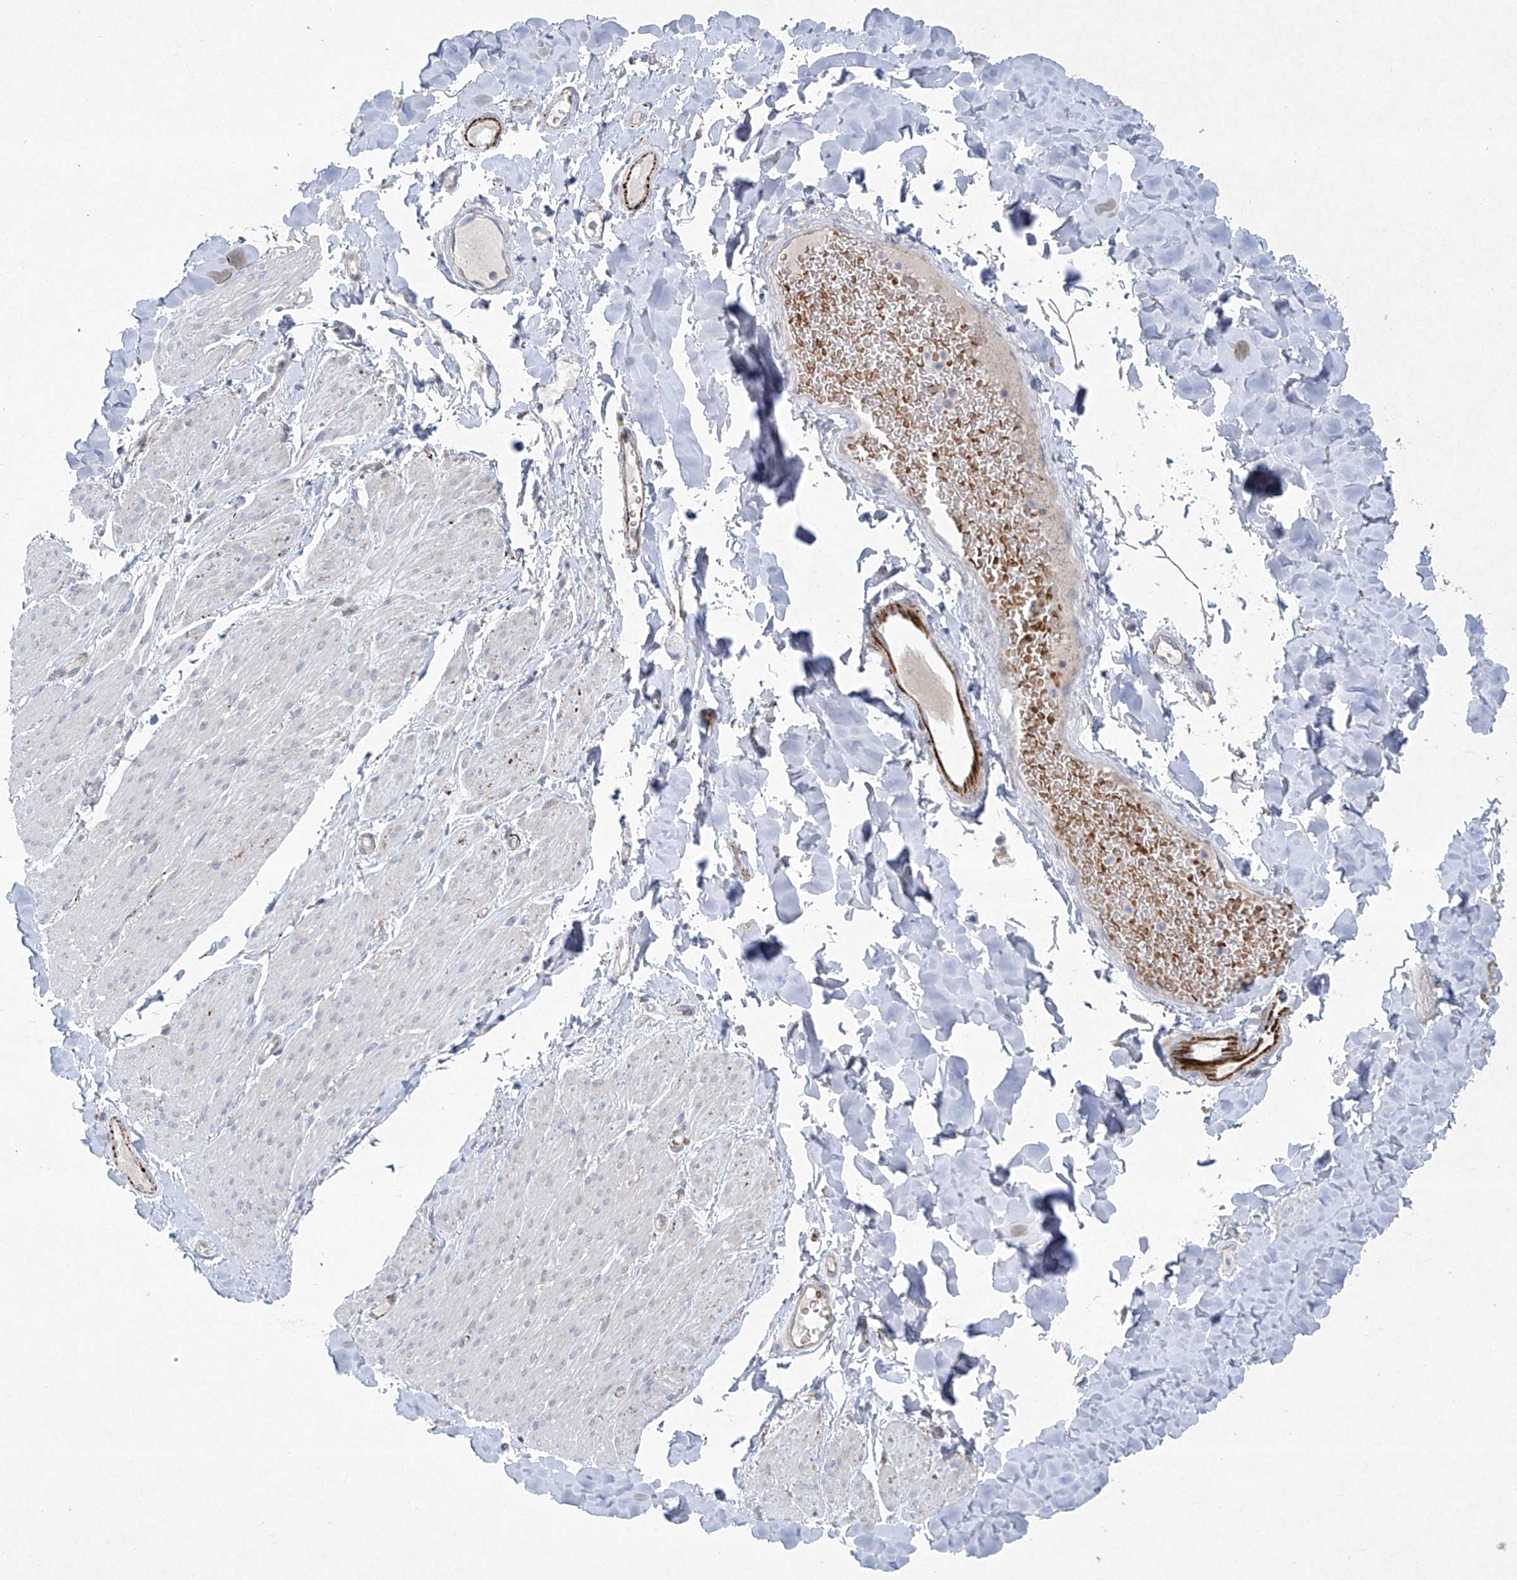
{"staining": {"intensity": "negative", "quantity": "none", "location": "none"}, "tissue": "smooth muscle", "cell_type": "Smooth muscle cells", "image_type": "normal", "snomed": [{"axis": "morphology", "description": "Normal tissue, NOS"}, {"axis": "topography", "description": "Colon"}, {"axis": "topography", "description": "Peripheral nerve tissue"}], "caption": "Photomicrograph shows no significant protein positivity in smooth muscle cells of benign smooth muscle.", "gene": "TJAP1", "patient": {"sex": "female", "age": 61}}